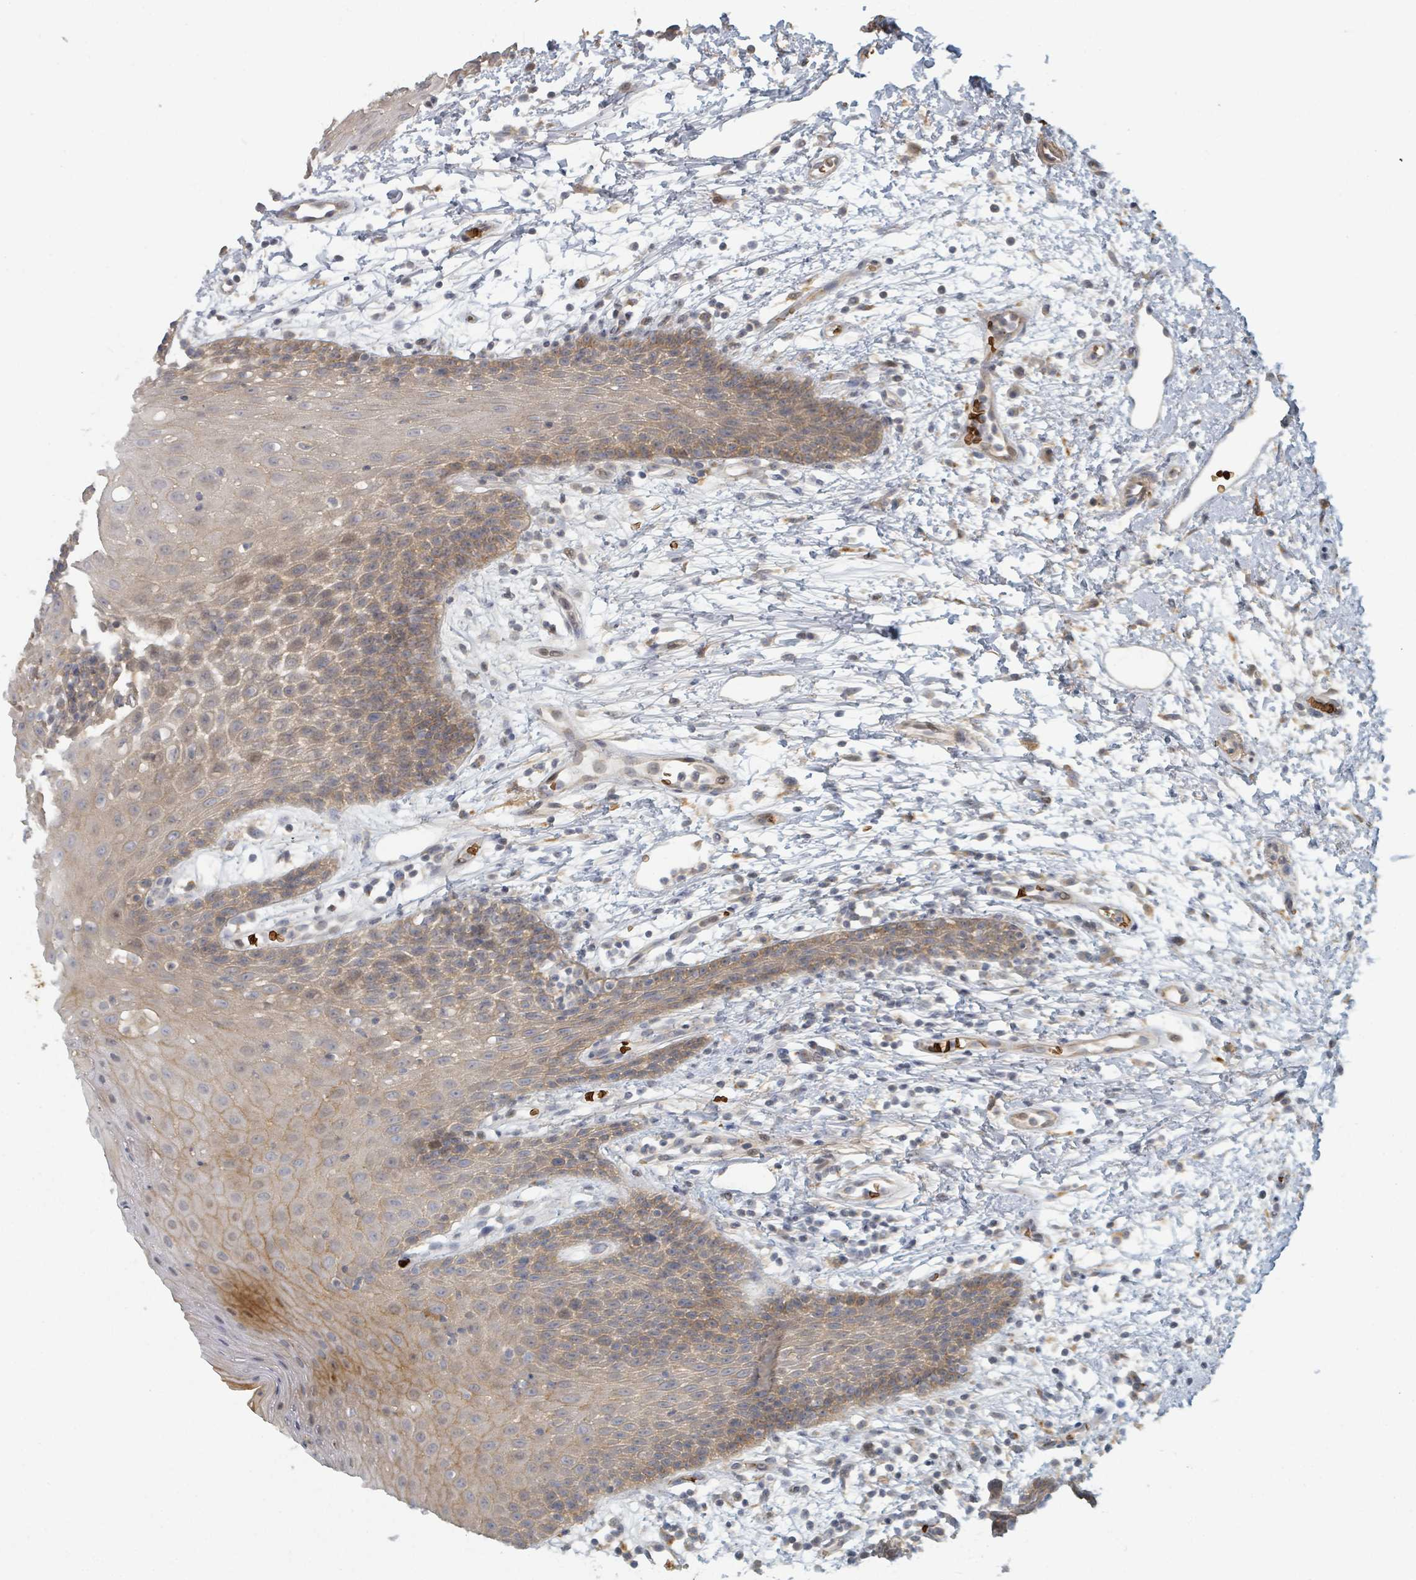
{"staining": {"intensity": "moderate", "quantity": "25%-75%", "location": "cytoplasmic/membranous"}, "tissue": "oral mucosa", "cell_type": "Squamous epithelial cells", "image_type": "normal", "snomed": [{"axis": "morphology", "description": "Normal tissue, NOS"}, {"axis": "topography", "description": "Oral tissue"}, {"axis": "topography", "description": "Tounge, NOS"}], "caption": "Protein expression analysis of benign oral mucosa exhibits moderate cytoplasmic/membranous expression in about 25%-75% of squamous epithelial cells. The protein is shown in brown color, while the nuclei are stained blue.", "gene": "TRPC4AP", "patient": {"sex": "female", "age": 59}}